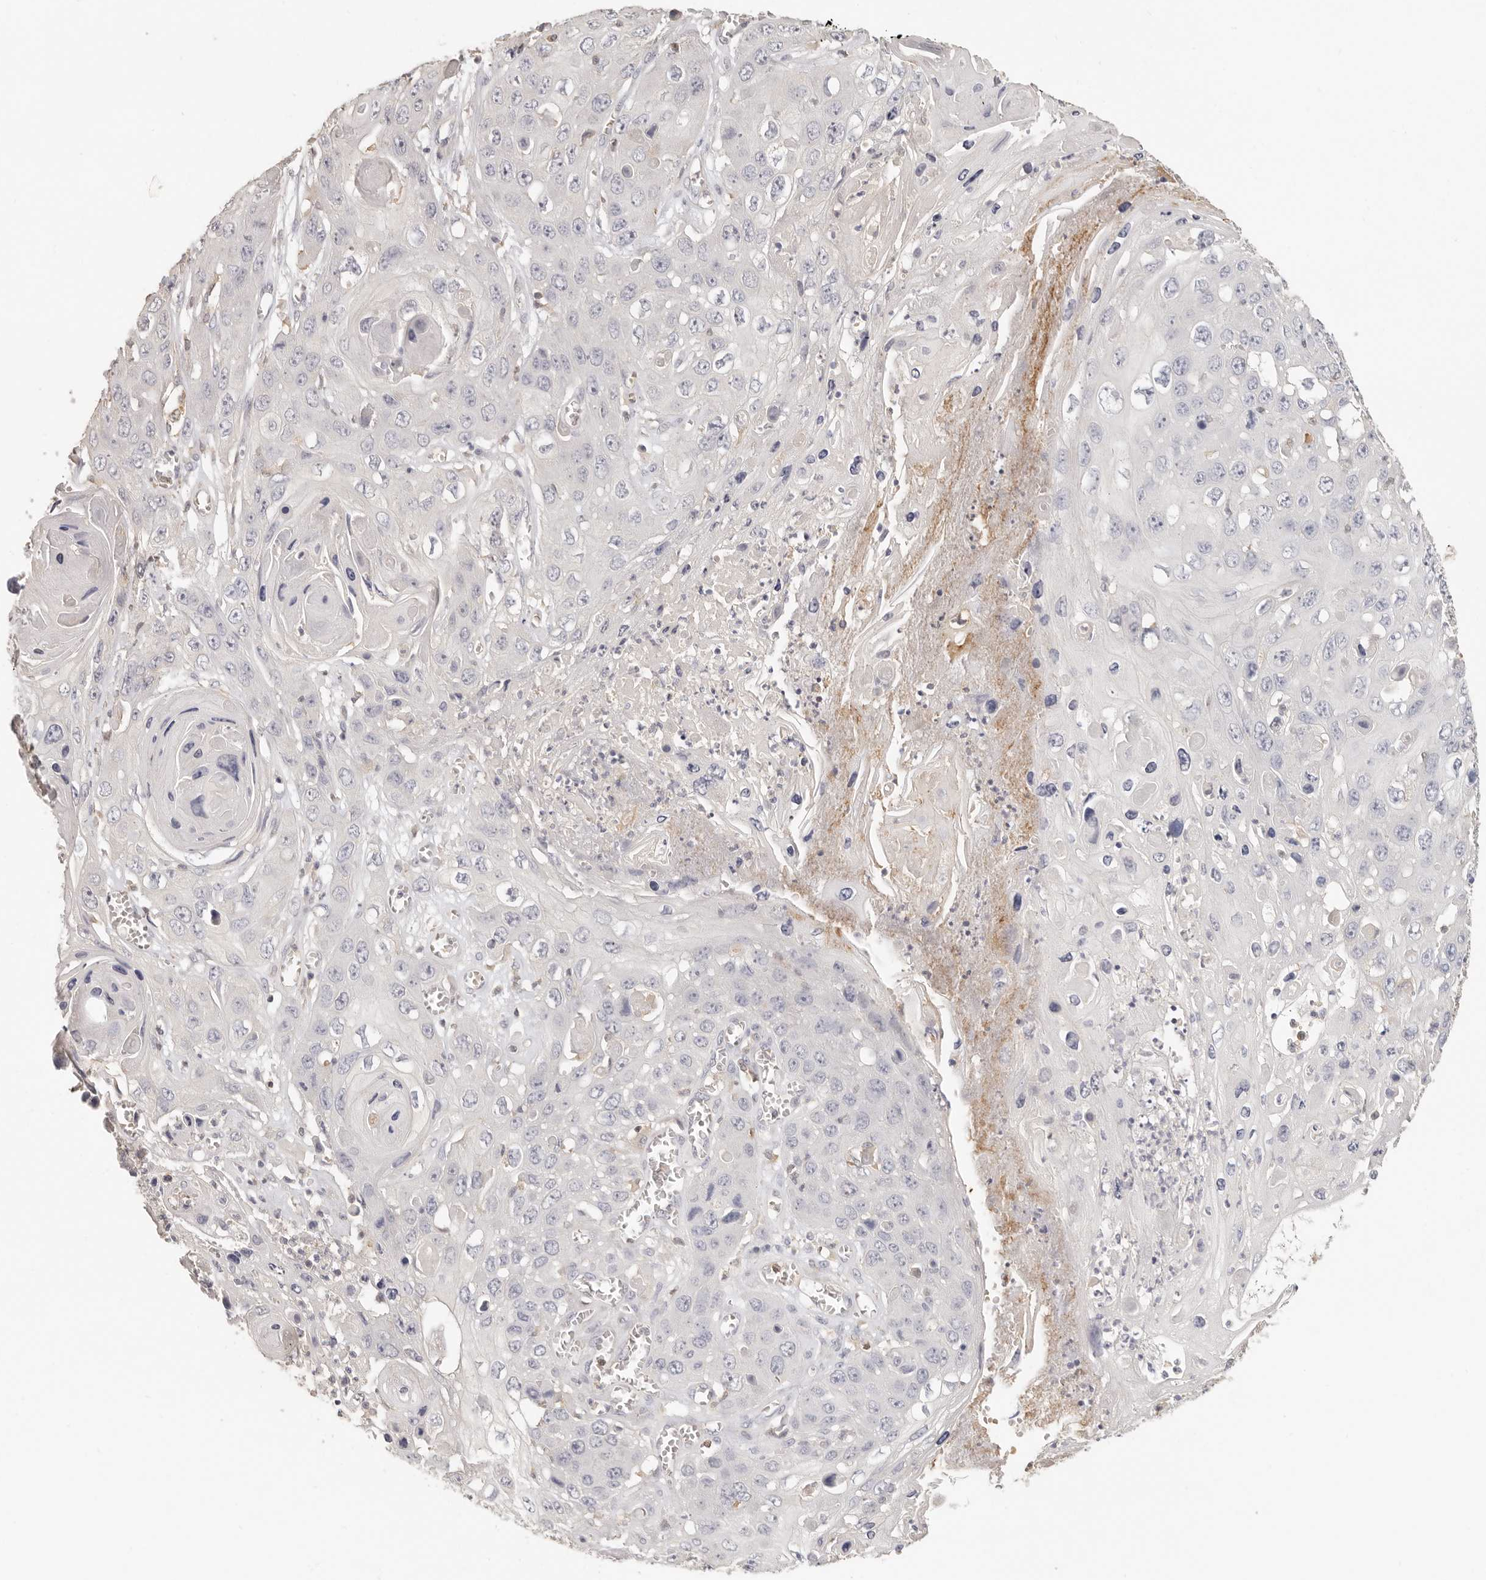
{"staining": {"intensity": "negative", "quantity": "none", "location": "none"}, "tissue": "skin cancer", "cell_type": "Tumor cells", "image_type": "cancer", "snomed": [{"axis": "morphology", "description": "Squamous cell carcinoma, NOS"}, {"axis": "topography", "description": "Skin"}], "caption": "IHC of skin cancer exhibits no staining in tumor cells.", "gene": "CSK", "patient": {"sex": "male", "age": 55}}